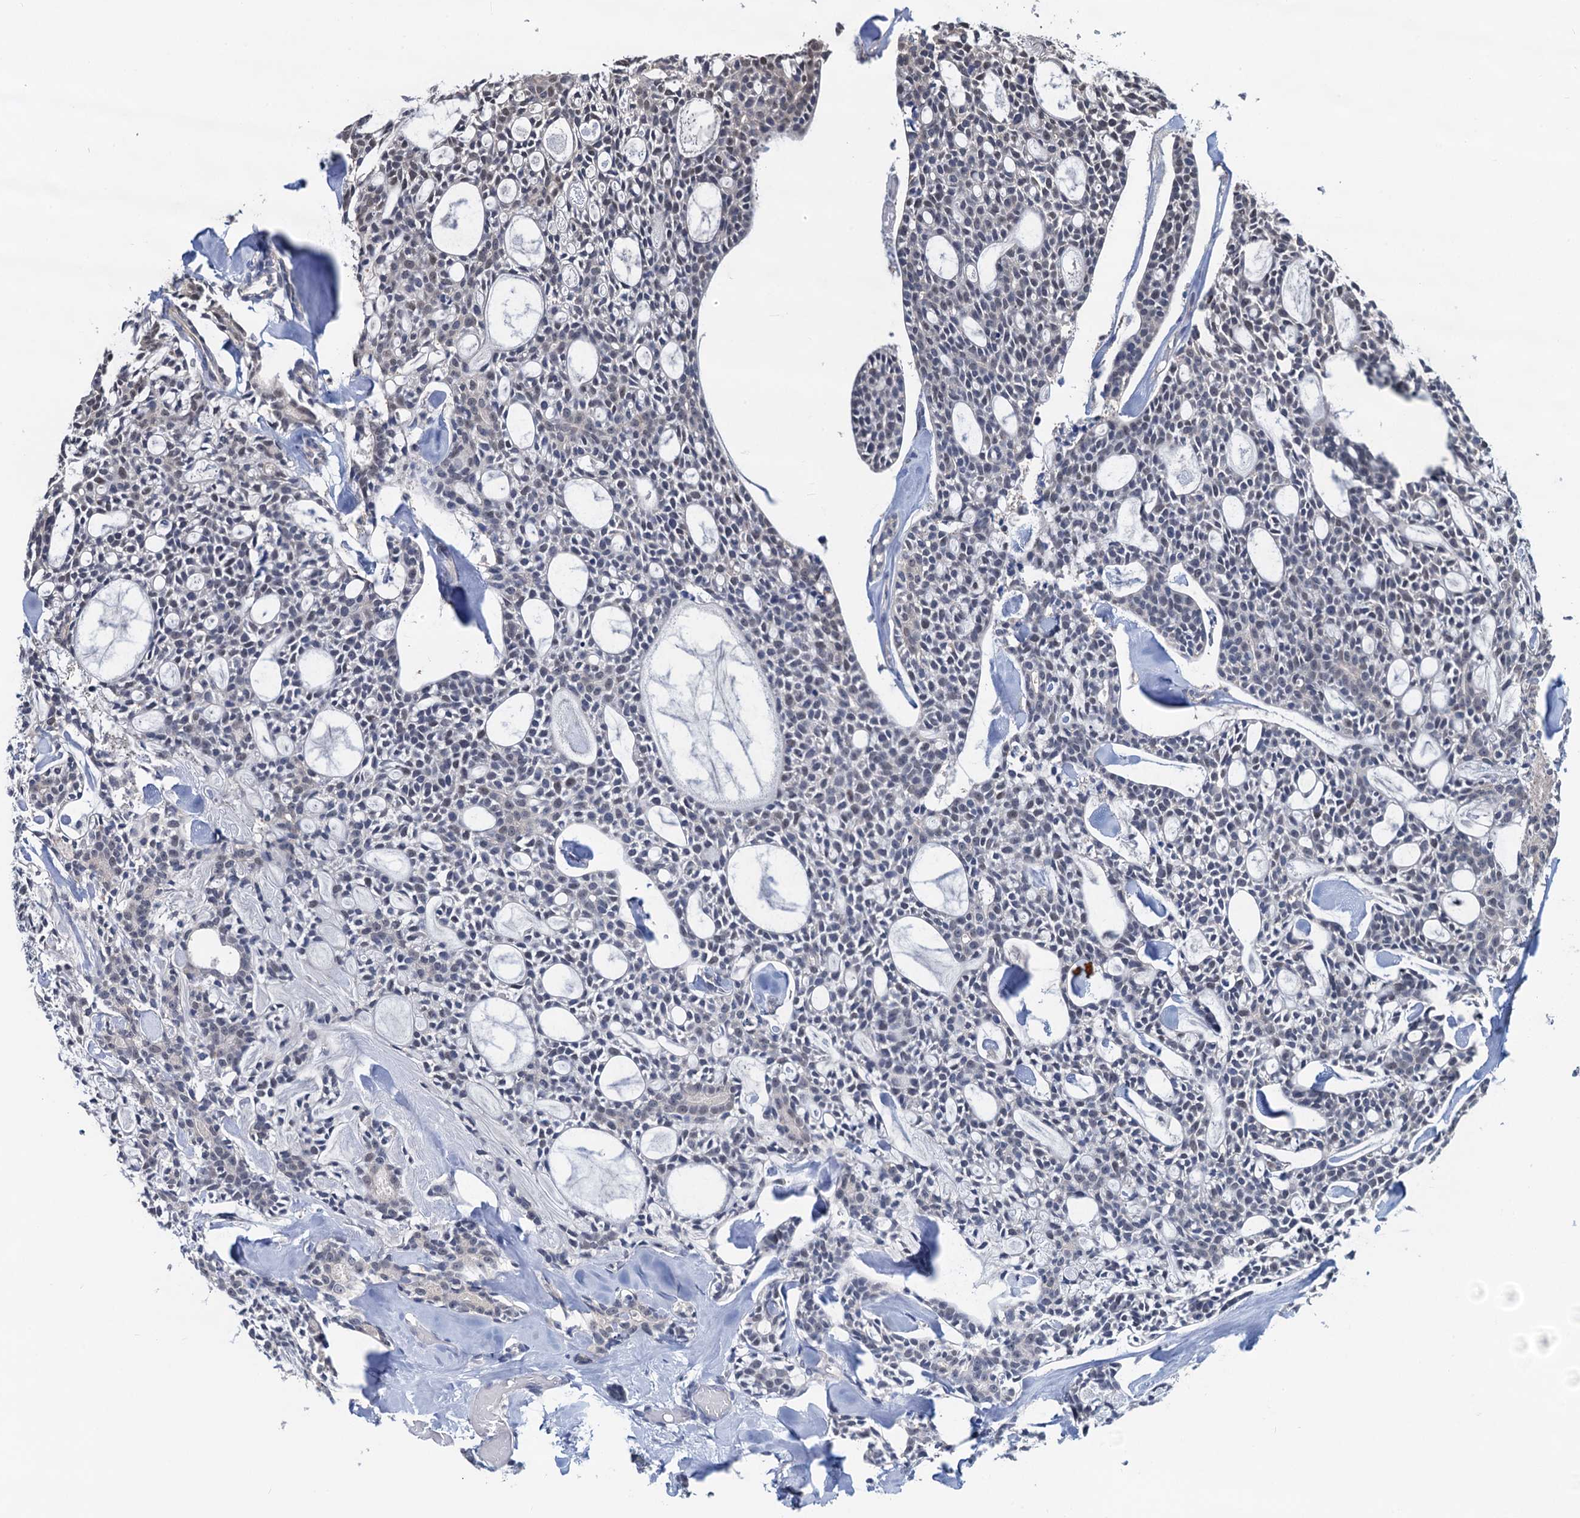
{"staining": {"intensity": "negative", "quantity": "none", "location": "none"}, "tissue": "head and neck cancer", "cell_type": "Tumor cells", "image_type": "cancer", "snomed": [{"axis": "morphology", "description": "Adenocarcinoma, NOS"}, {"axis": "topography", "description": "Salivary gland"}, {"axis": "topography", "description": "Head-Neck"}], "caption": "Tumor cells show no significant positivity in head and neck adenocarcinoma.", "gene": "RTKN2", "patient": {"sex": "male", "age": 55}}